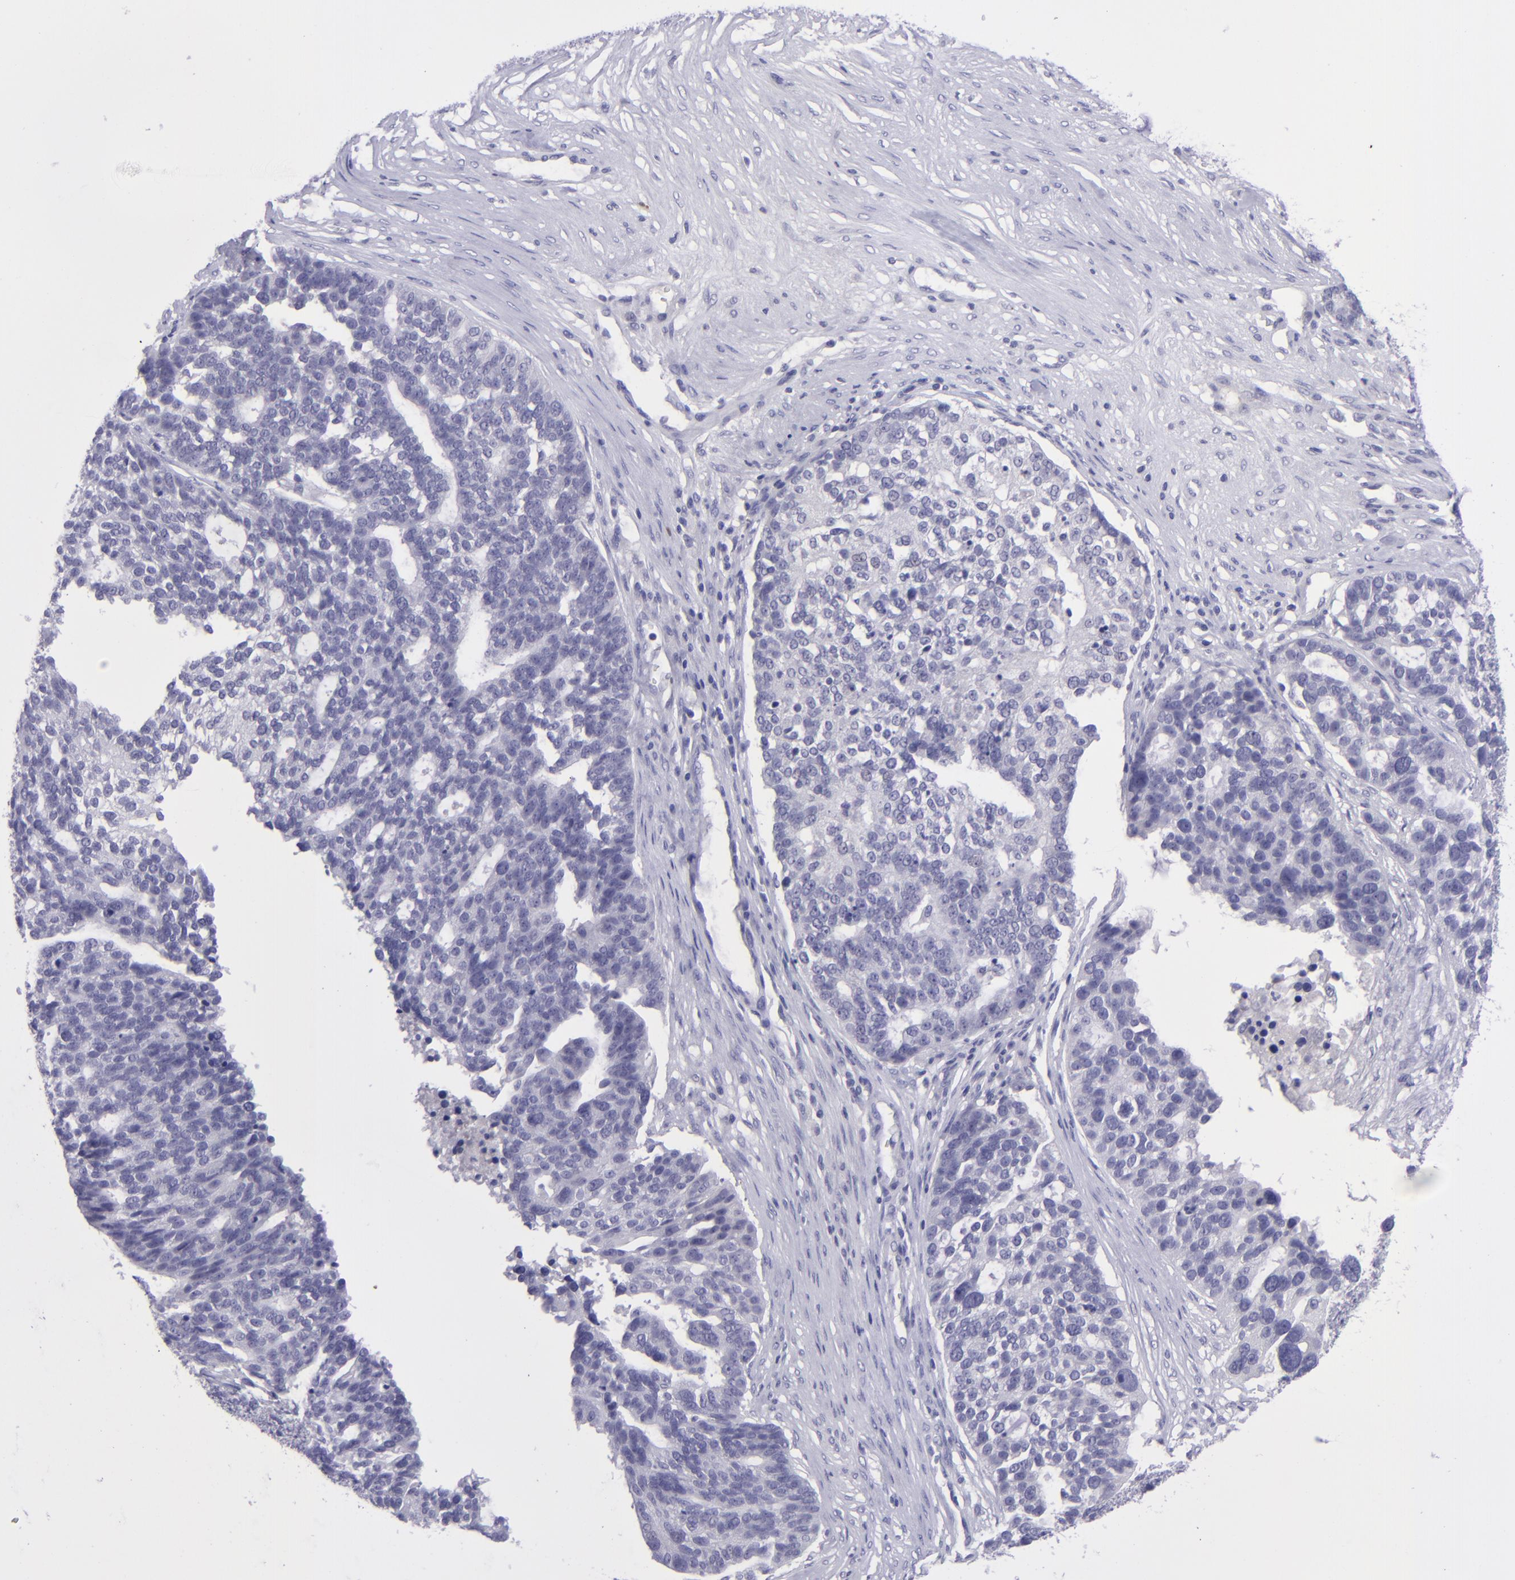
{"staining": {"intensity": "negative", "quantity": "none", "location": "none"}, "tissue": "ovarian cancer", "cell_type": "Tumor cells", "image_type": "cancer", "snomed": [{"axis": "morphology", "description": "Cystadenocarcinoma, serous, NOS"}, {"axis": "topography", "description": "Ovary"}], "caption": "Protein analysis of ovarian cancer exhibits no significant positivity in tumor cells. (DAB immunohistochemistry (IHC) visualized using brightfield microscopy, high magnification).", "gene": "POU2F2", "patient": {"sex": "female", "age": 59}}